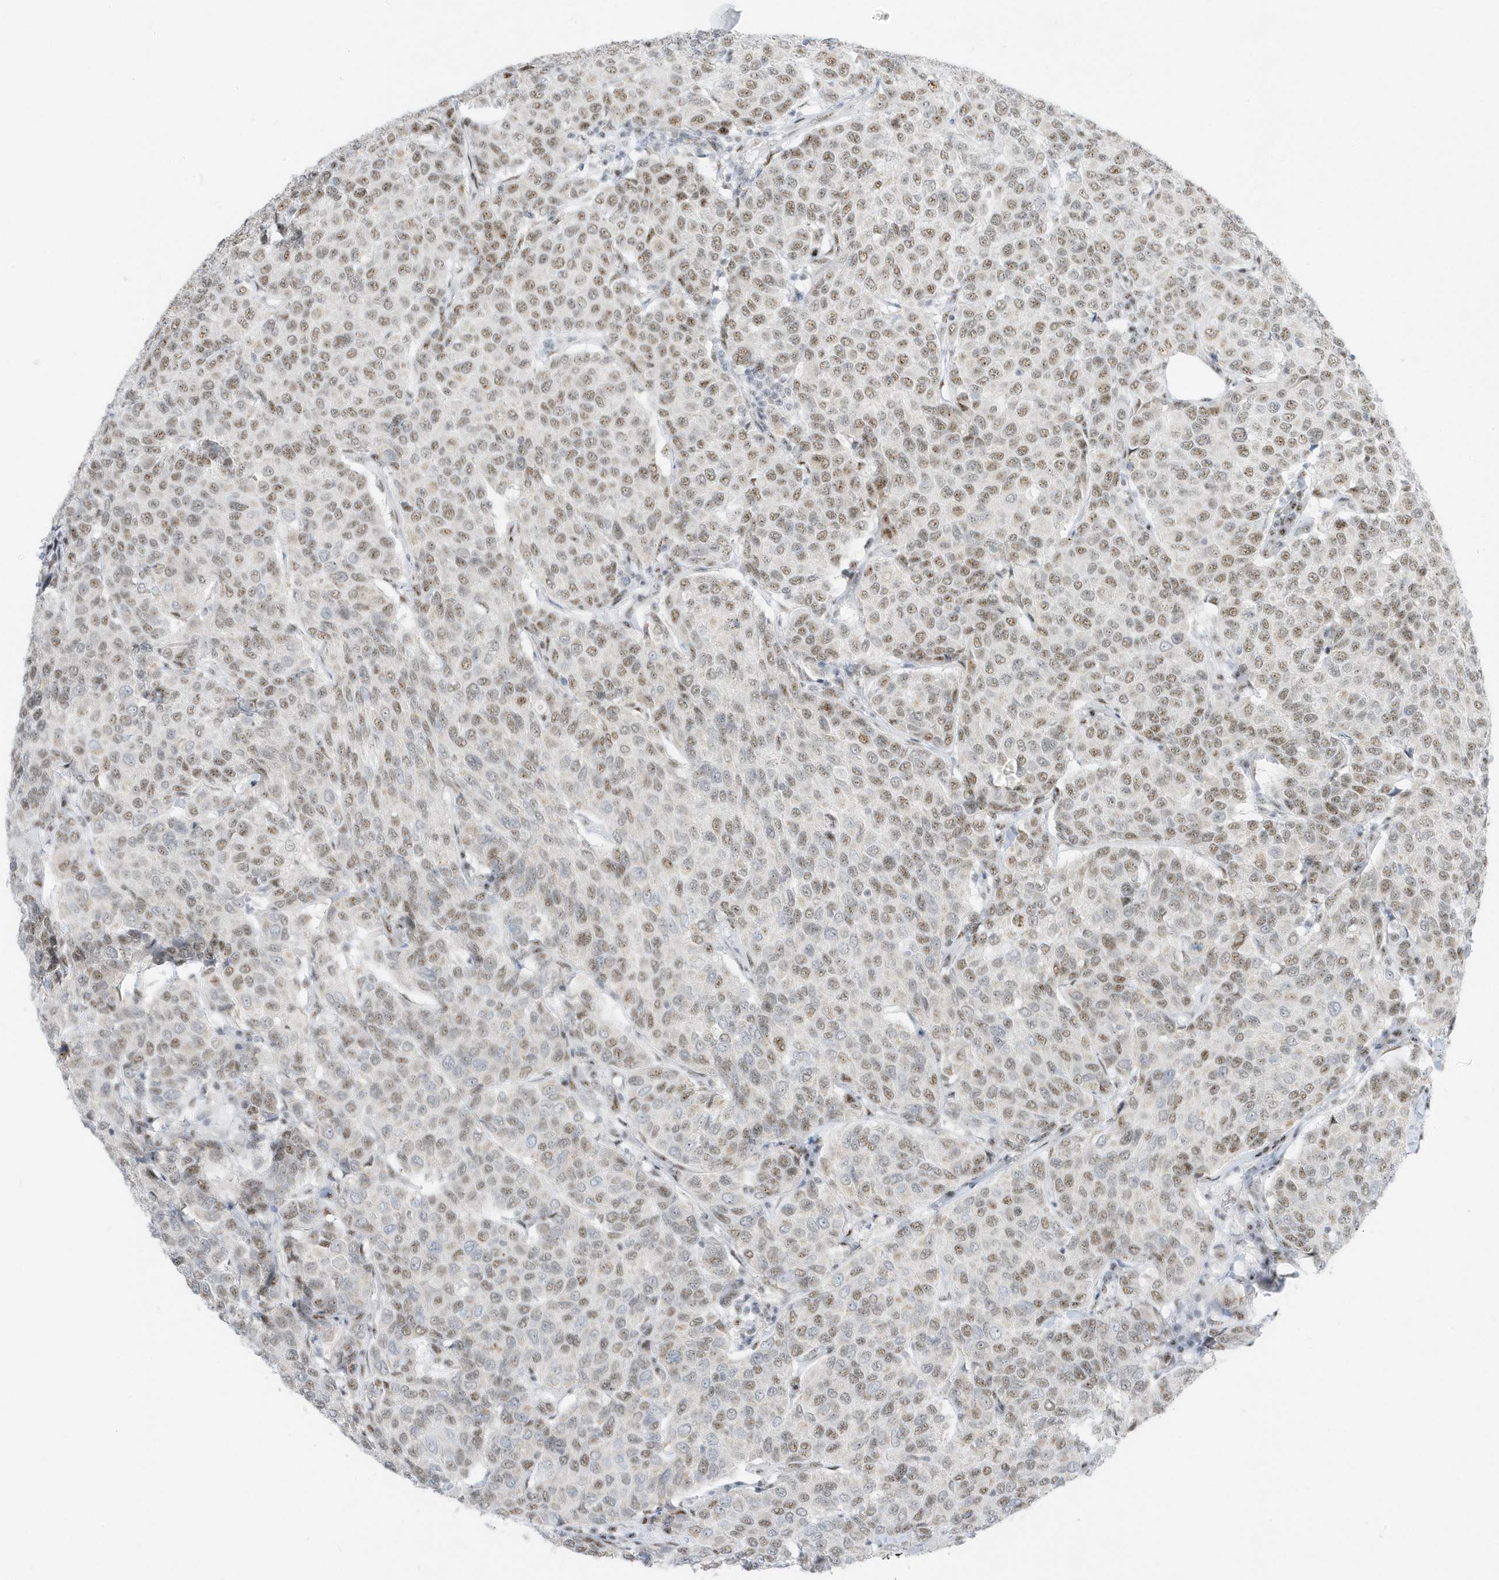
{"staining": {"intensity": "moderate", "quantity": ">75%", "location": "nuclear"}, "tissue": "breast cancer", "cell_type": "Tumor cells", "image_type": "cancer", "snomed": [{"axis": "morphology", "description": "Duct carcinoma"}, {"axis": "topography", "description": "Breast"}], "caption": "Intraductal carcinoma (breast) stained with a protein marker demonstrates moderate staining in tumor cells.", "gene": "PLEKHN1", "patient": {"sex": "female", "age": 55}}